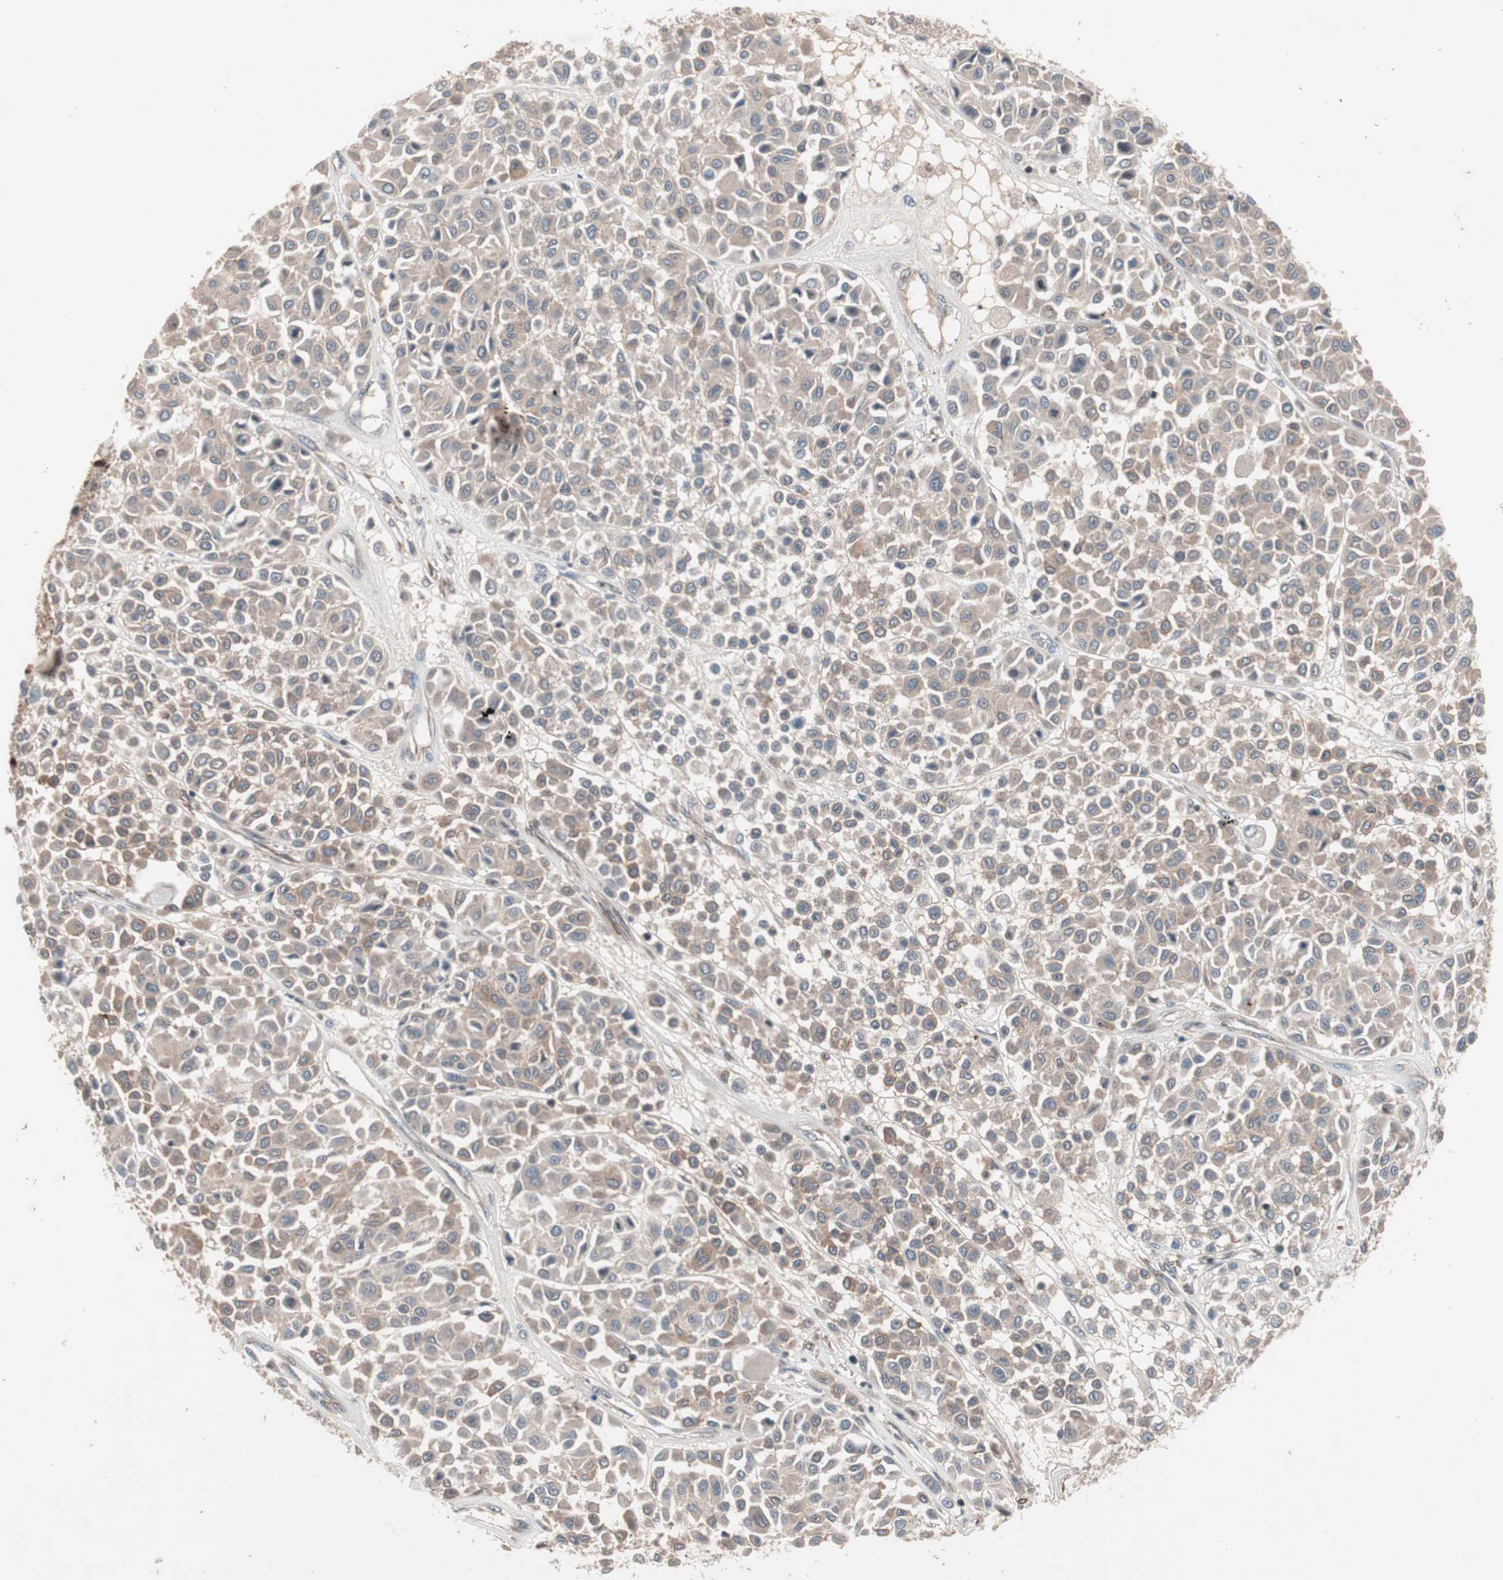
{"staining": {"intensity": "weak", "quantity": "<25%", "location": "cytoplasmic/membranous"}, "tissue": "melanoma", "cell_type": "Tumor cells", "image_type": "cancer", "snomed": [{"axis": "morphology", "description": "Malignant melanoma, Metastatic site"}, {"axis": "topography", "description": "Soft tissue"}], "caption": "This is an IHC image of malignant melanoma (metastatic site). There is no staining in tumor cells.", "gene": "IRS1", "patient": {"sex": "male", "age": 41}}